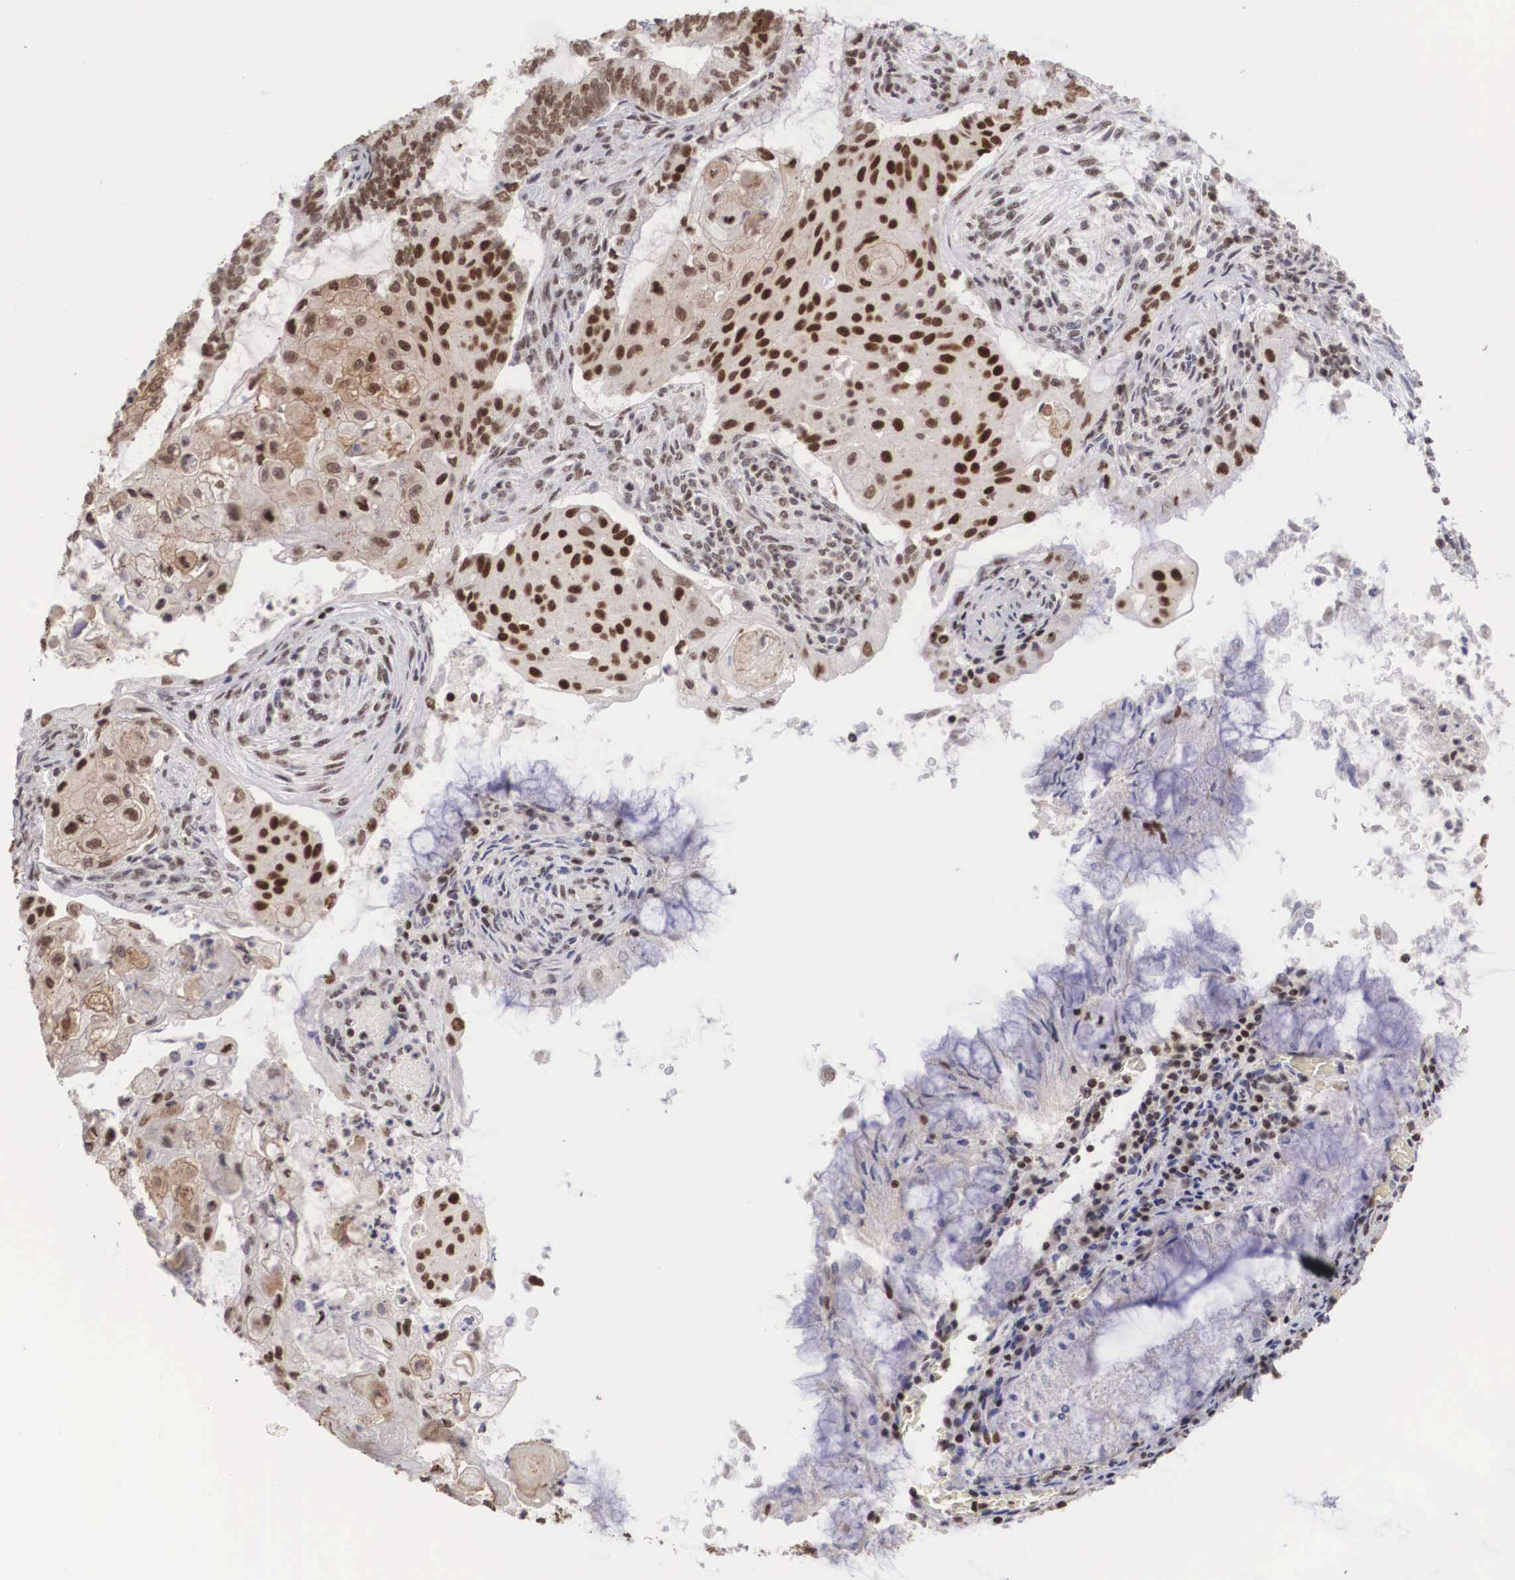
{"staining": {"intensity": "moderate", "quantity": "25%-75%", "location": "nuclear"}, "tissue": "endometrial cancer", "cell_type": "Tumor cells", "image_type": "cancer", "snomed": [{"axis": "morphology", "description": "Adenocarcinoma, NOS"}, {"axis": "topography", "description": "Endometrium"}], "caption": "A brown stain labels moderate nuclear positivity of a protein in adenocarcinoma (endometrial) tumor cells.", "gene": "HTATSF1", "patient": {"sex": "female", "age": 79}}